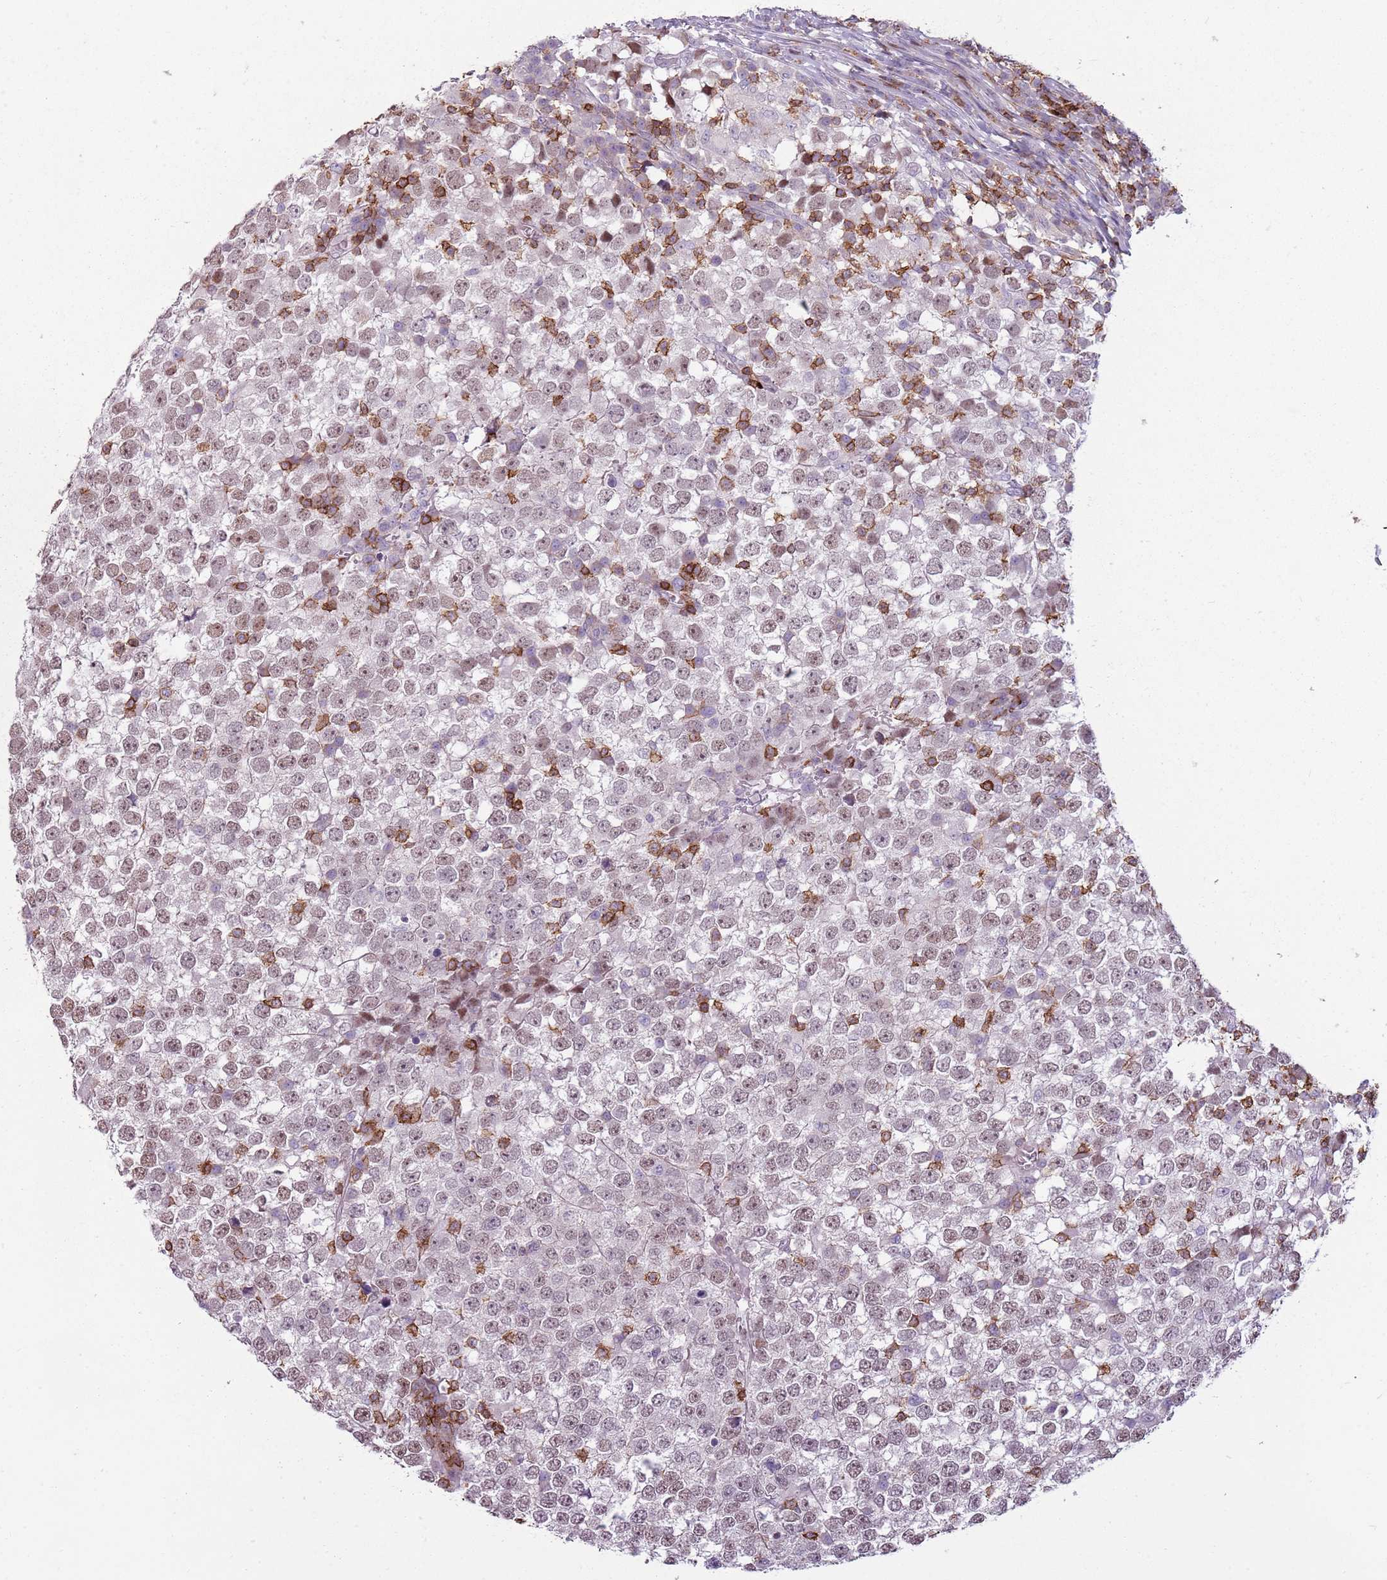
{"staining": {"intensity": "negative", "quantity": "none", "location": "none"}, "tissue": "testis cancer", "cell_type": "Tumor cells", "image_type": "cancer", "snomed": [{"axis": "morphology", "description": "Seminoma, NOS"}, {"axis": "topography", "description": "Testis"}], "caption": "Human testis cancer (seminoma) stained for a protein using immunohistochemistry shows no expression in tumor cells.", "gene": "ZNF583", "patient": {"sex": "male", "age": 65}}